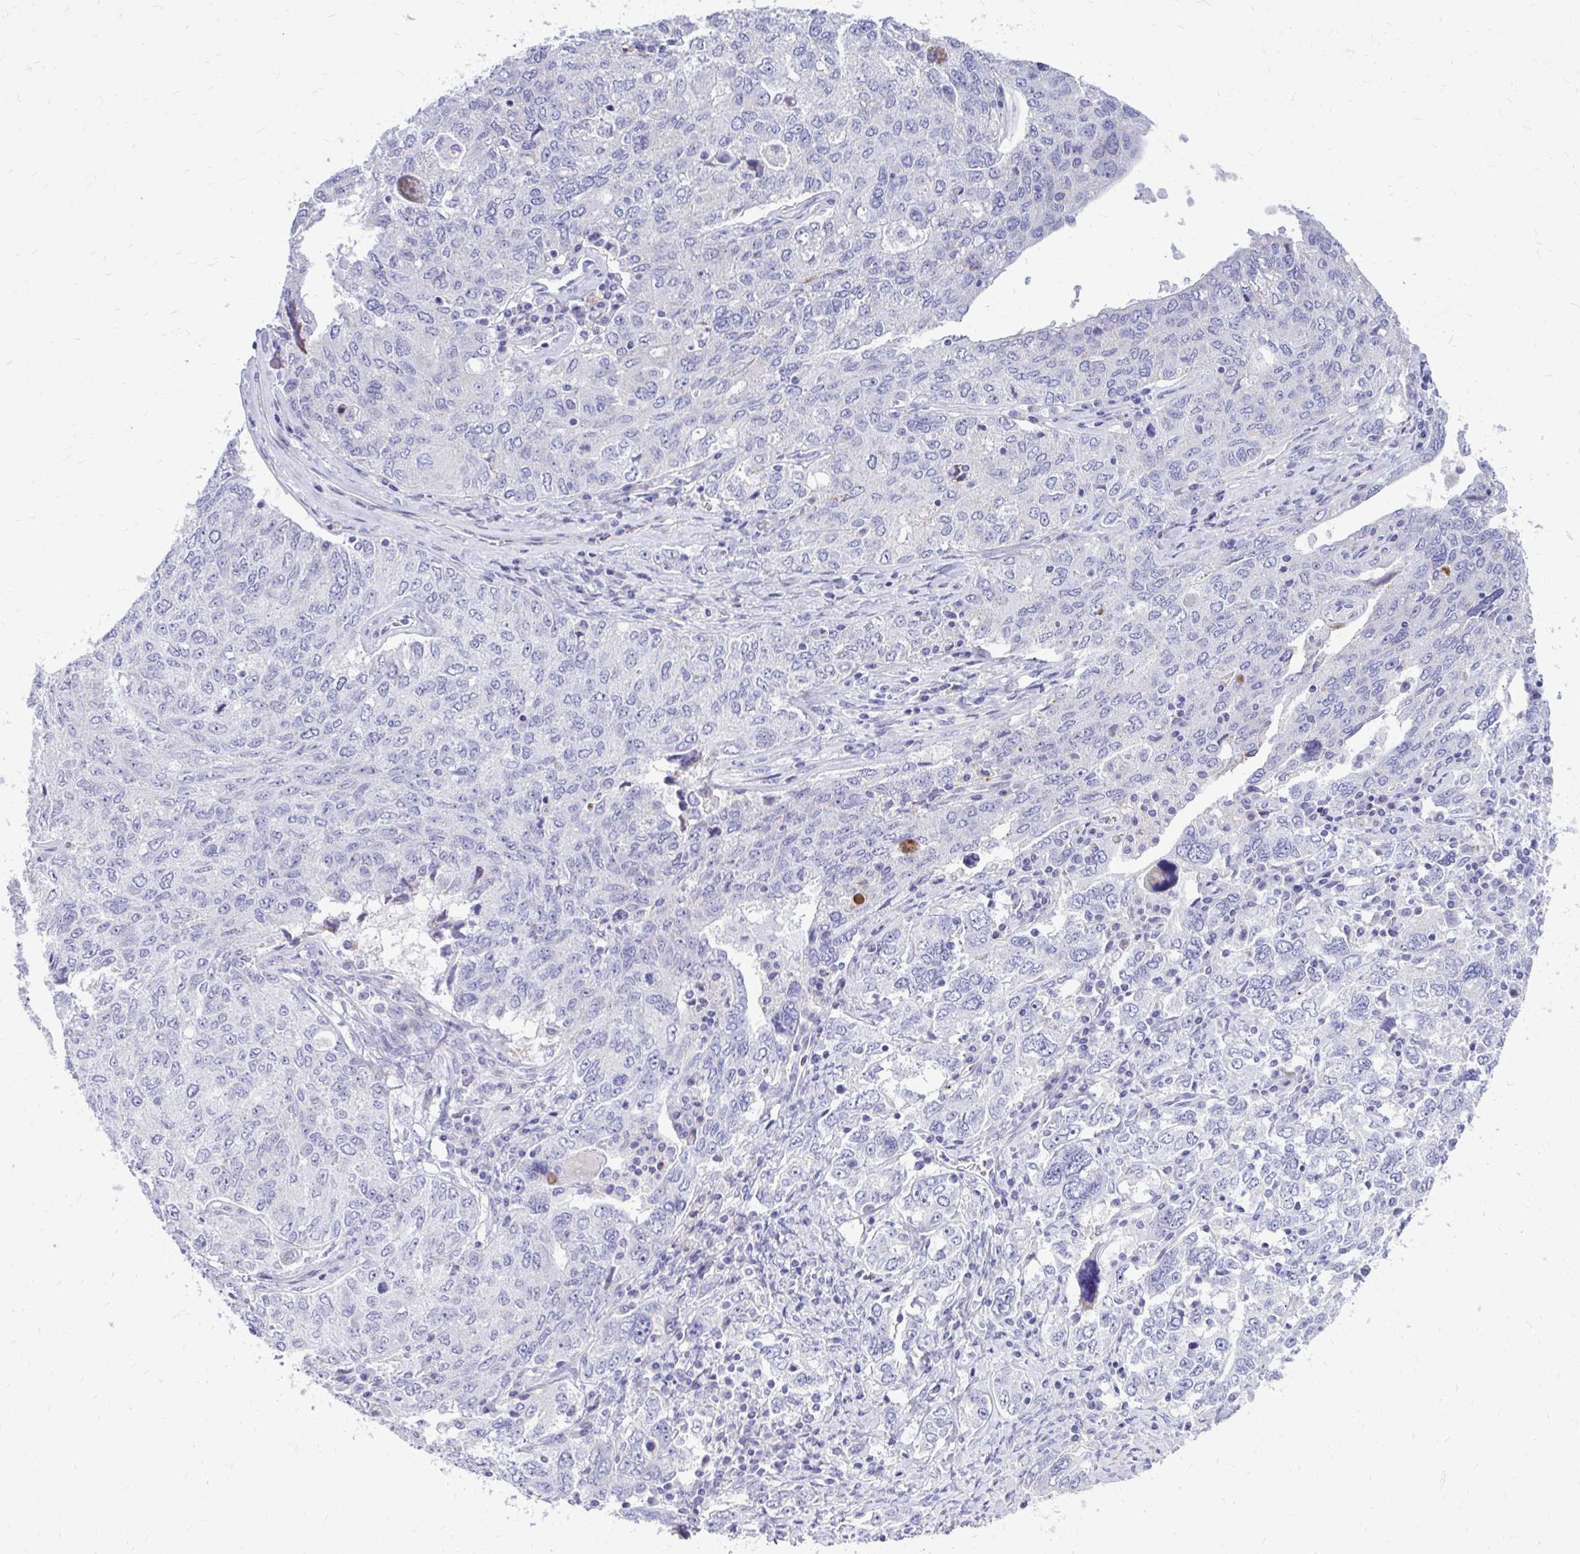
{"staining": {"intensity": "negative", "quantity": "none", "location": "none"}, "tissue": "ovarian cancer", "cell_type": "Tumor cells", "image_type": "cancer", "snomed": [{"axis": "morphology", "description": "Carcinoma, endometroid"}, {"axis": "topography", "description": "Ovary"}], "caption": "Immunohistochemistry (IHC) histopathology image of human ovarian cancer stained for a protein (brown), which displays no positivity in tumor cells. (Stains: DAB immunohistochemistry (IHC) with hematoxylin counter stain, Microscopy: brightfield microscopy at high magnification).", "gene": "BCL6B", "patient": {"sex": "female", "age": 62}}